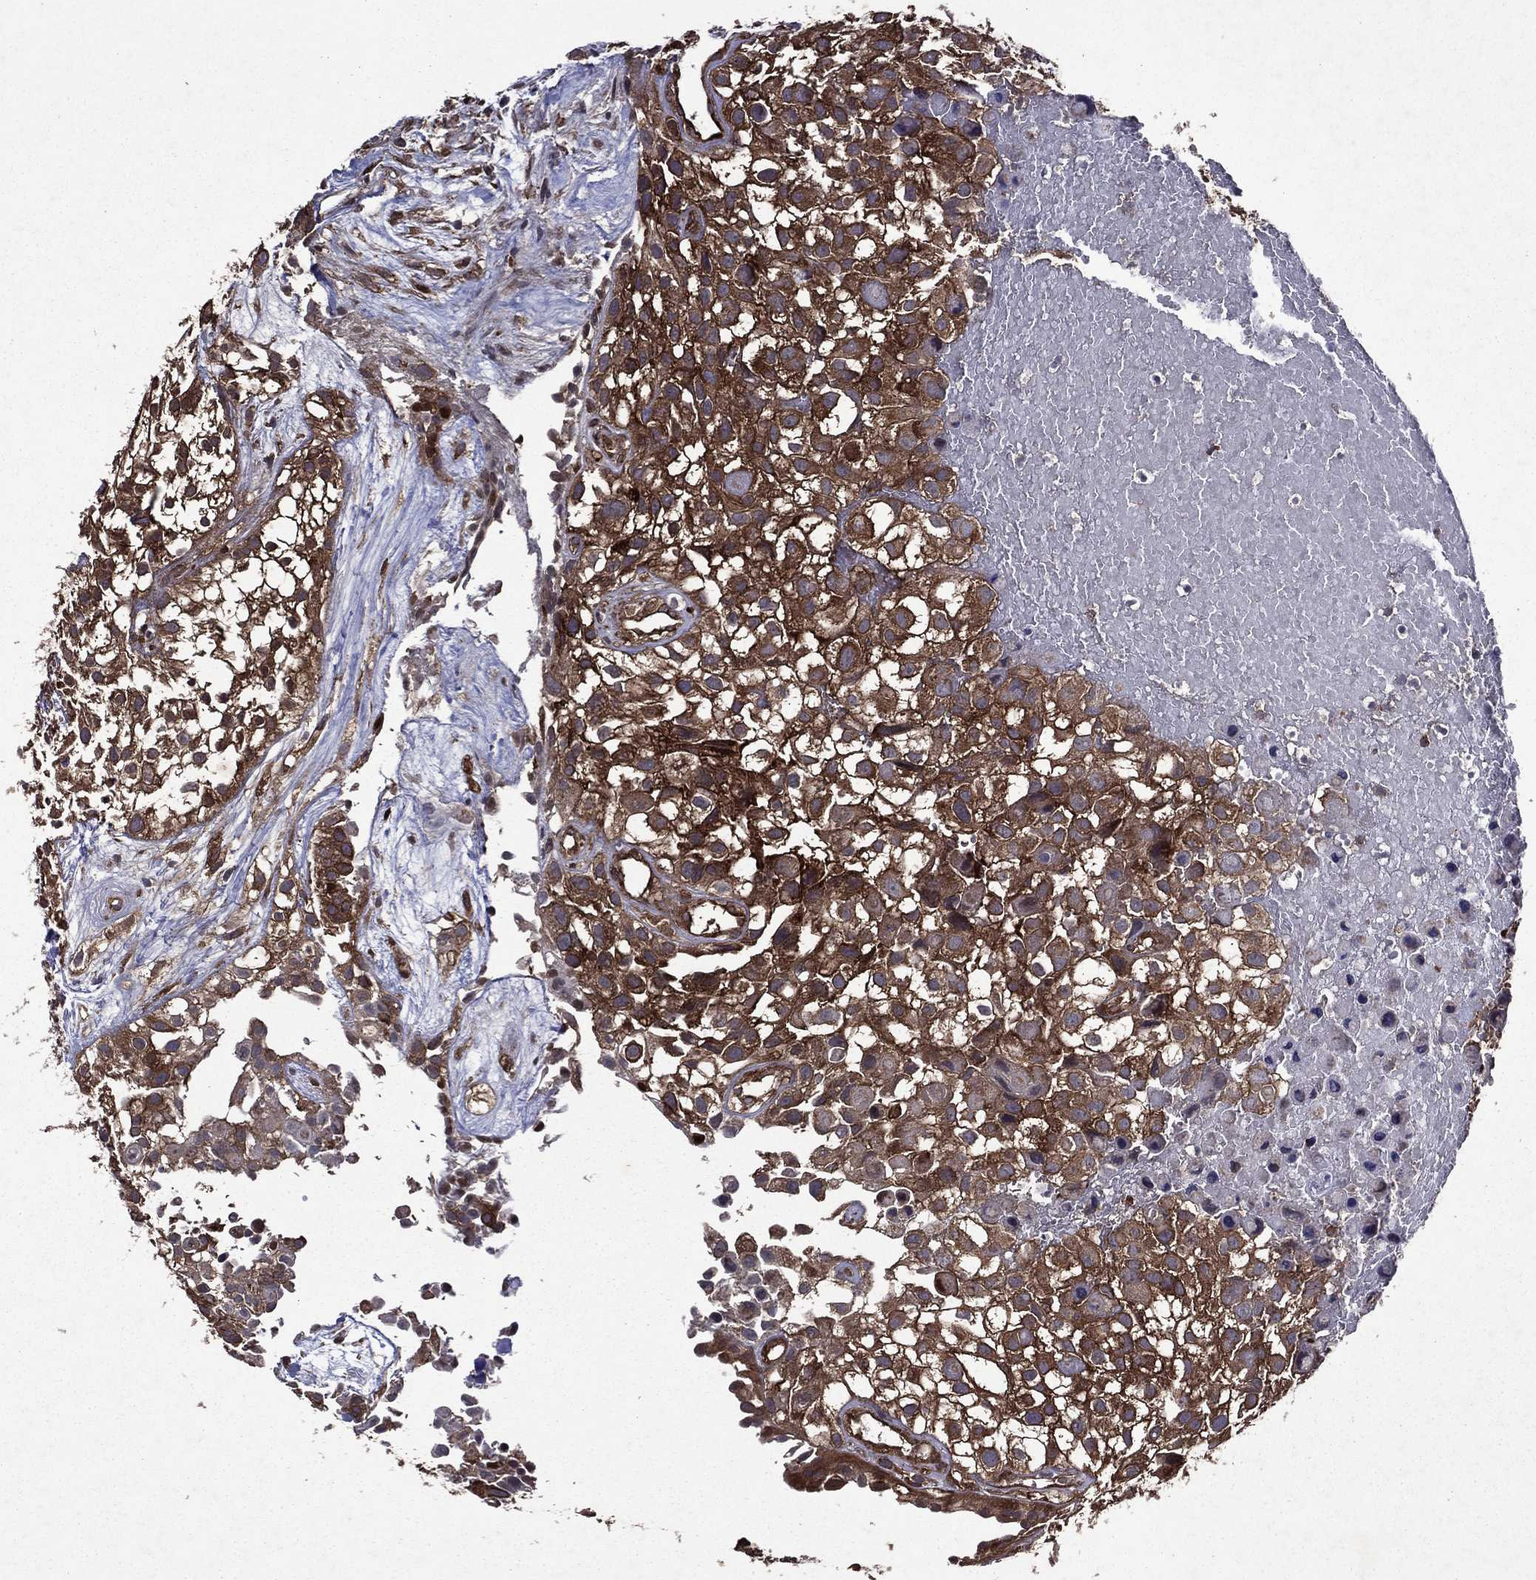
{"staining": {"intensity": "strong", "quantity": ">75%", "location": "cytoplasmic/membranous"}, "tissue": "urothelial cancer", "cell_type": "Tumor cells", "image_type": "cancer", "snomed": [{"axis": "morphology", "description": "Urothelial carcinoma, High grade"}, {"axis": "topography", "description": "Urinary bladder"}], "caption": "Immunohistochemistry (IHC) (DAB) staining of high-grade urothelial carcinoma exhibits strong cytoplasmic/membranous protein expression in about >75% of tumor cells. (IHC, brightfield microscopy, high magnification).", "gene": "EIF2B4", "patient": {"sex": "male", "age": 56}}